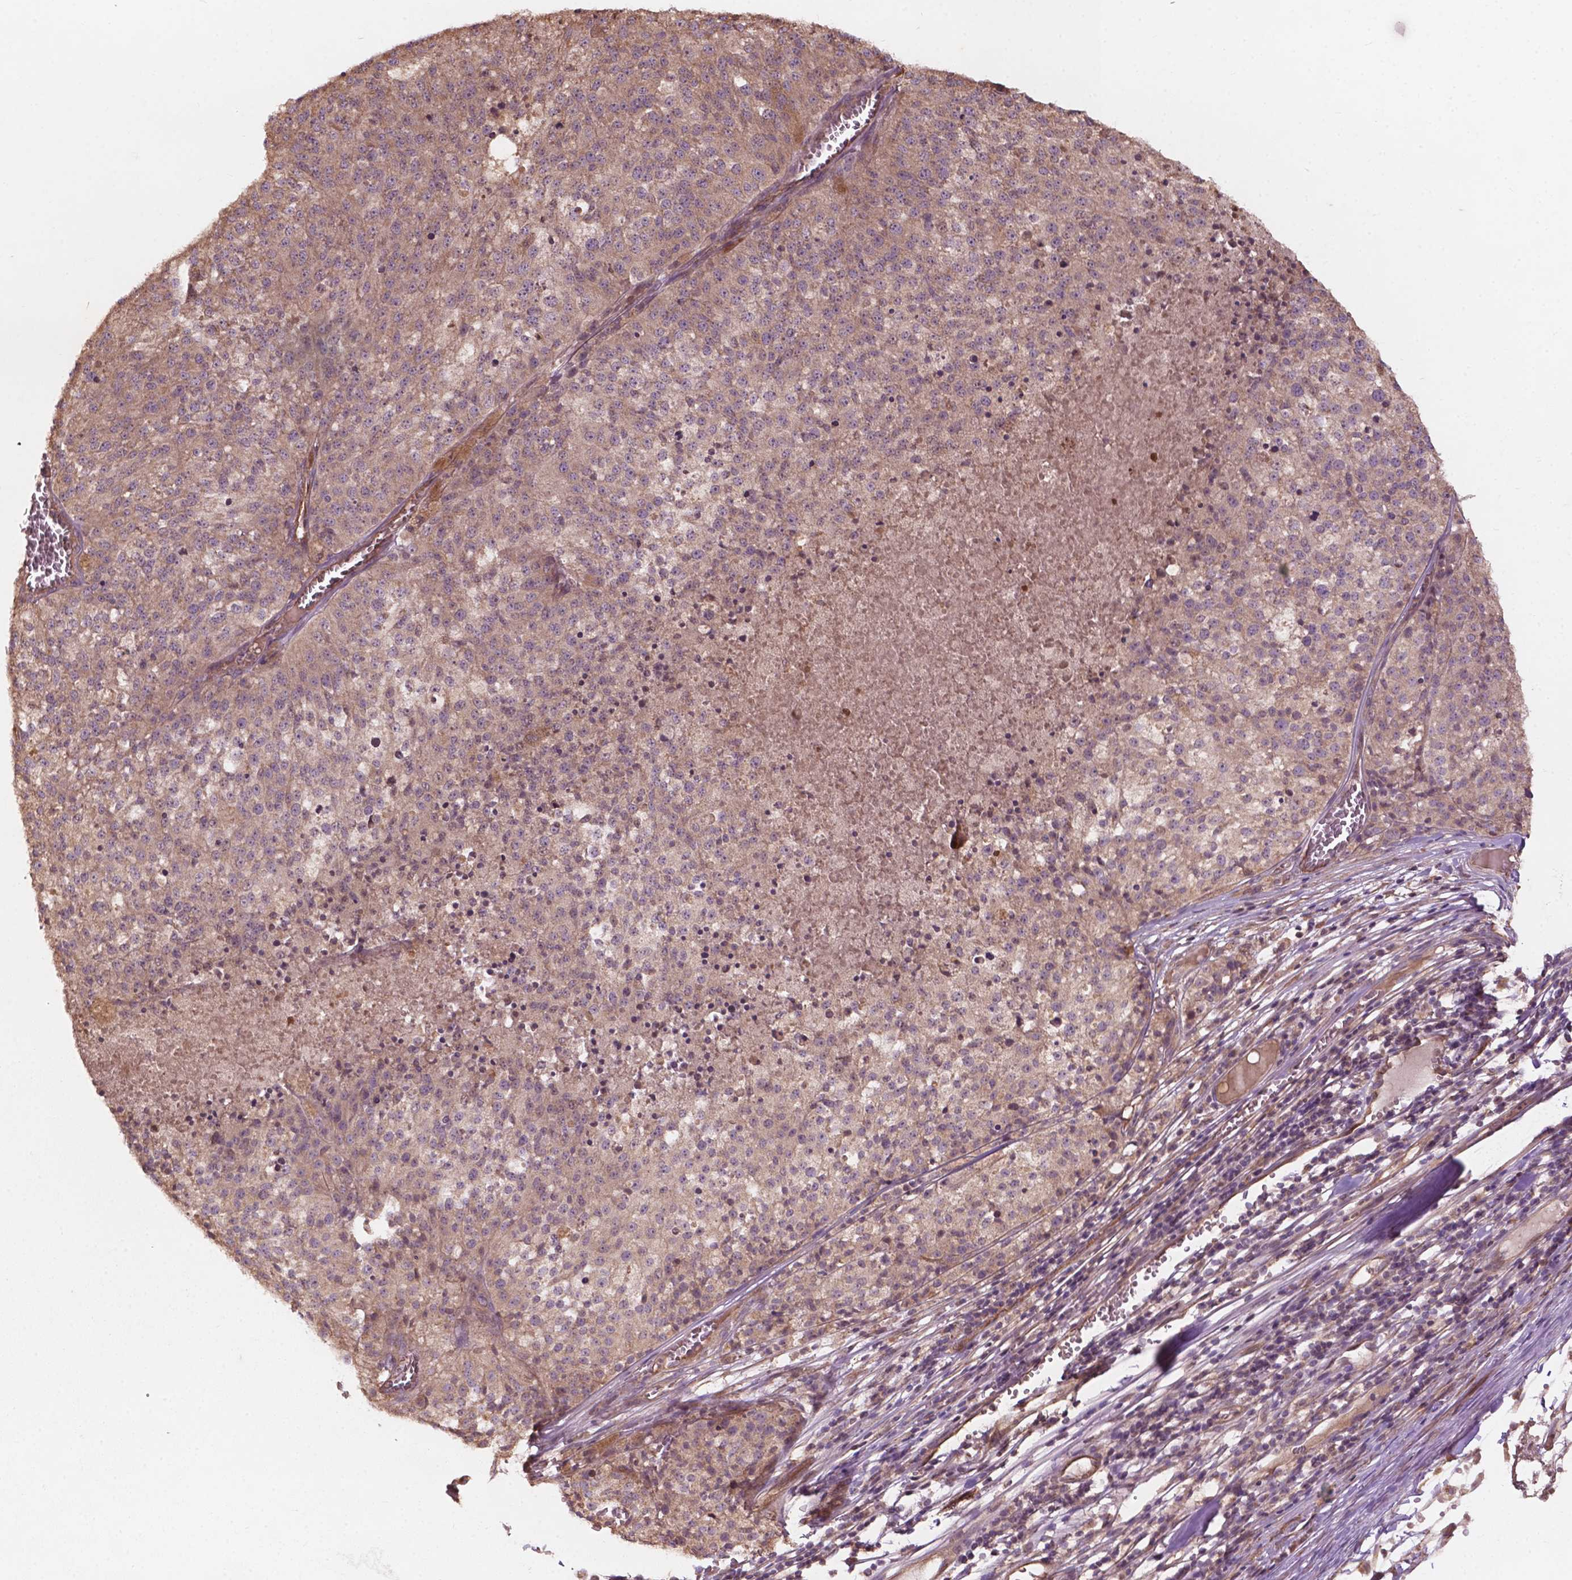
{"staining": {"intensity": "weak", "quantity": "25%-75%", "location": "cytoplasmic/membranous"}, "tissue": "melanoma", "cell_type": "Tumor cells", "image_type": "cancer", "snomed": [{"axis": "morphology", "description": "Malignant melanoma, Metastatic site"}, {"axis": "topography", "description": "Lymph node"}], "caption": "Melanoma stained with DAB IHC exhibits low levels of weak cytoplasmic/membranous expression in about 25%-75% of tumor cells. Nuclei are stained in blue.", "gene": "CDC42BPA", "patient": {"sex": "female", "age": 64}}